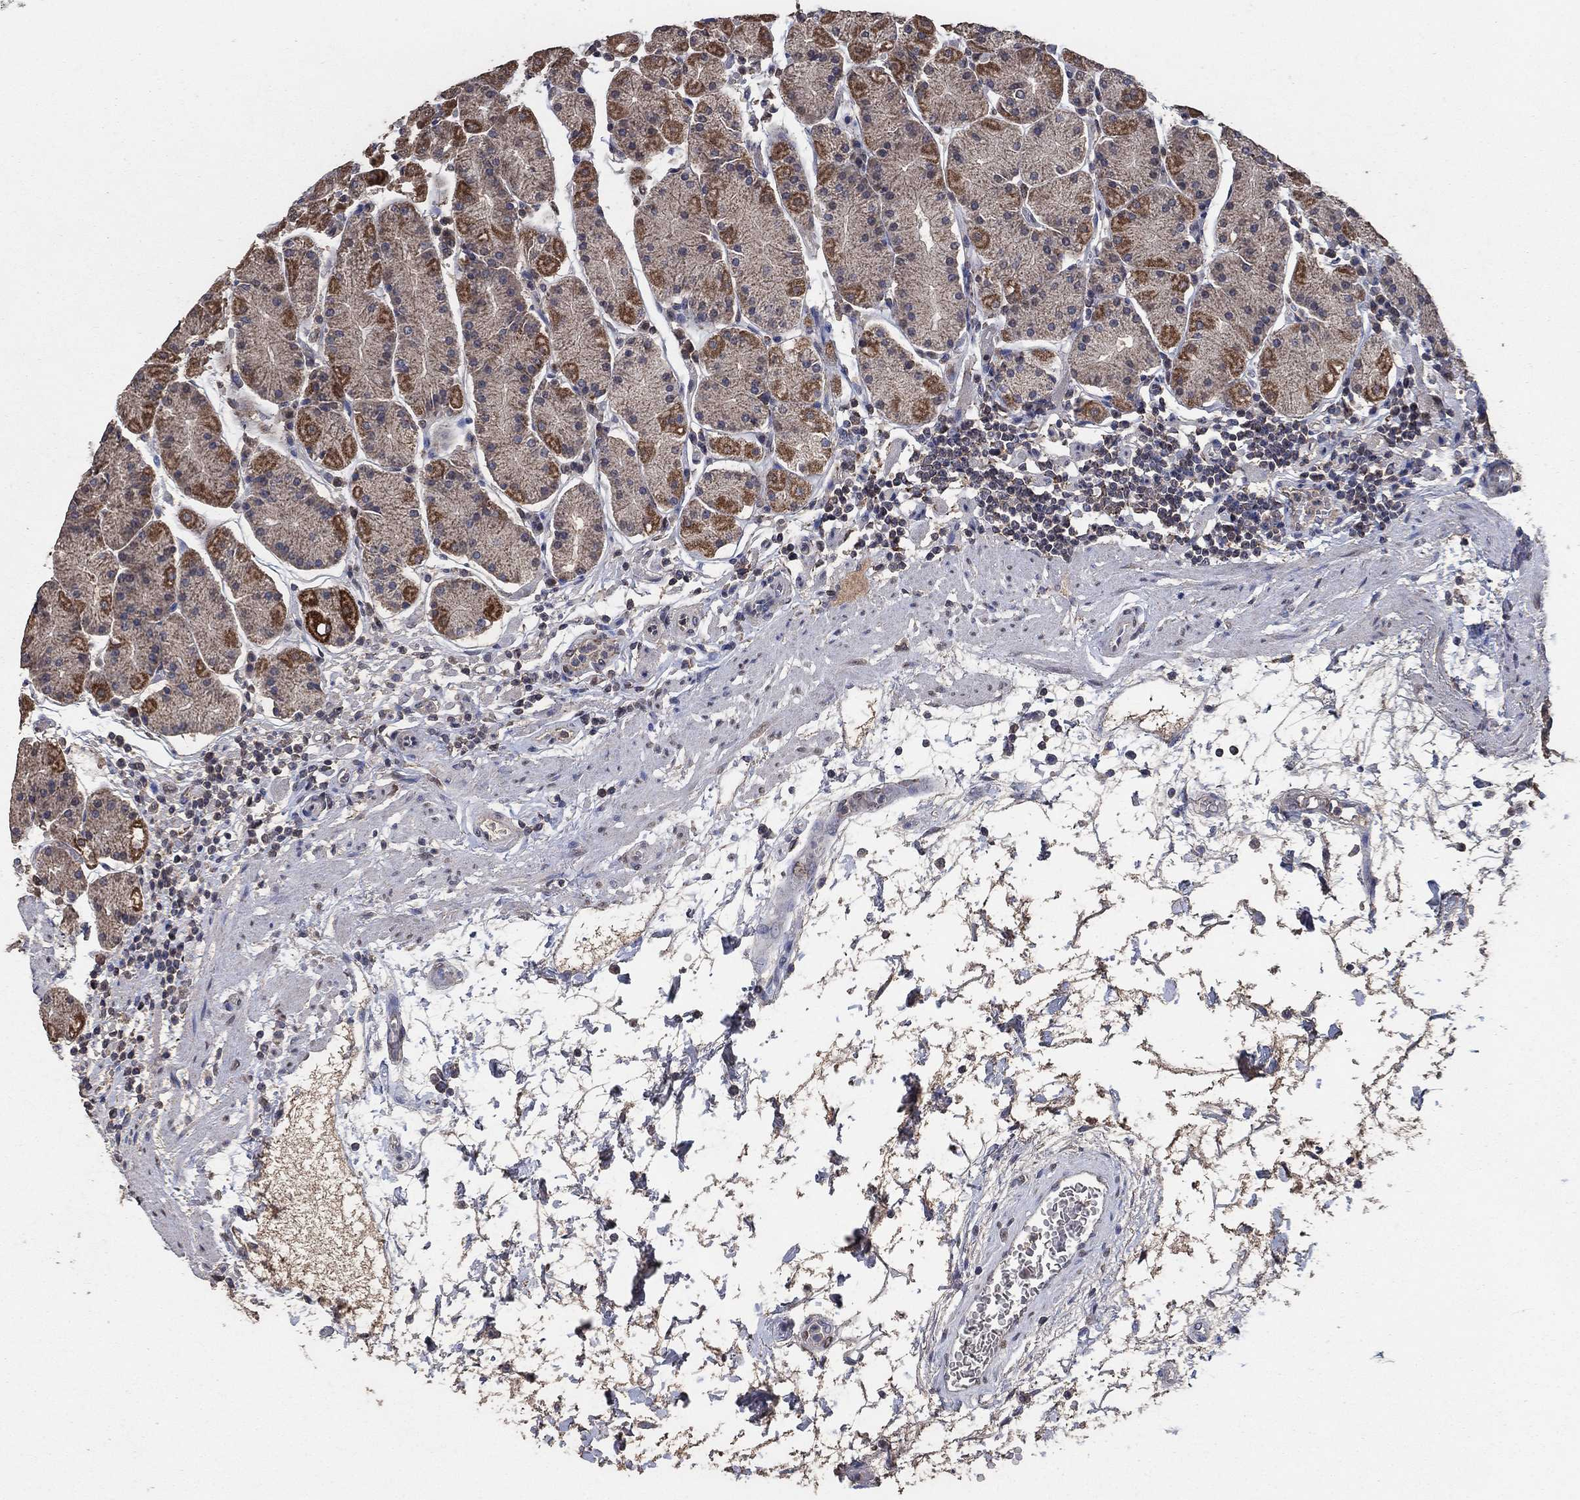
{"staining": {"intensity": "moderate", "quantity": "25%-75%", "location": "cytoplasmic/membranous"}, "tissue": "stomach", "cell_type": "Glandular cells", "image_type": "normal", "snomed": [{"axis": "morphology", "description": "Normal tissue, NOS"}, {"axis": "topography", "description": "Stomach"}], "caption": "The photomicrograph reveals a brown stain indicating the presence of a protein in the cytoplasmic/membranous of glandular cells in stomach. Using DAB (brown) and hematoxylin (blue) stains, captured at high magnification using brightfield microscopy.", "gene": "MRPS24", "patient": {"sex": "male", "age": 54}}